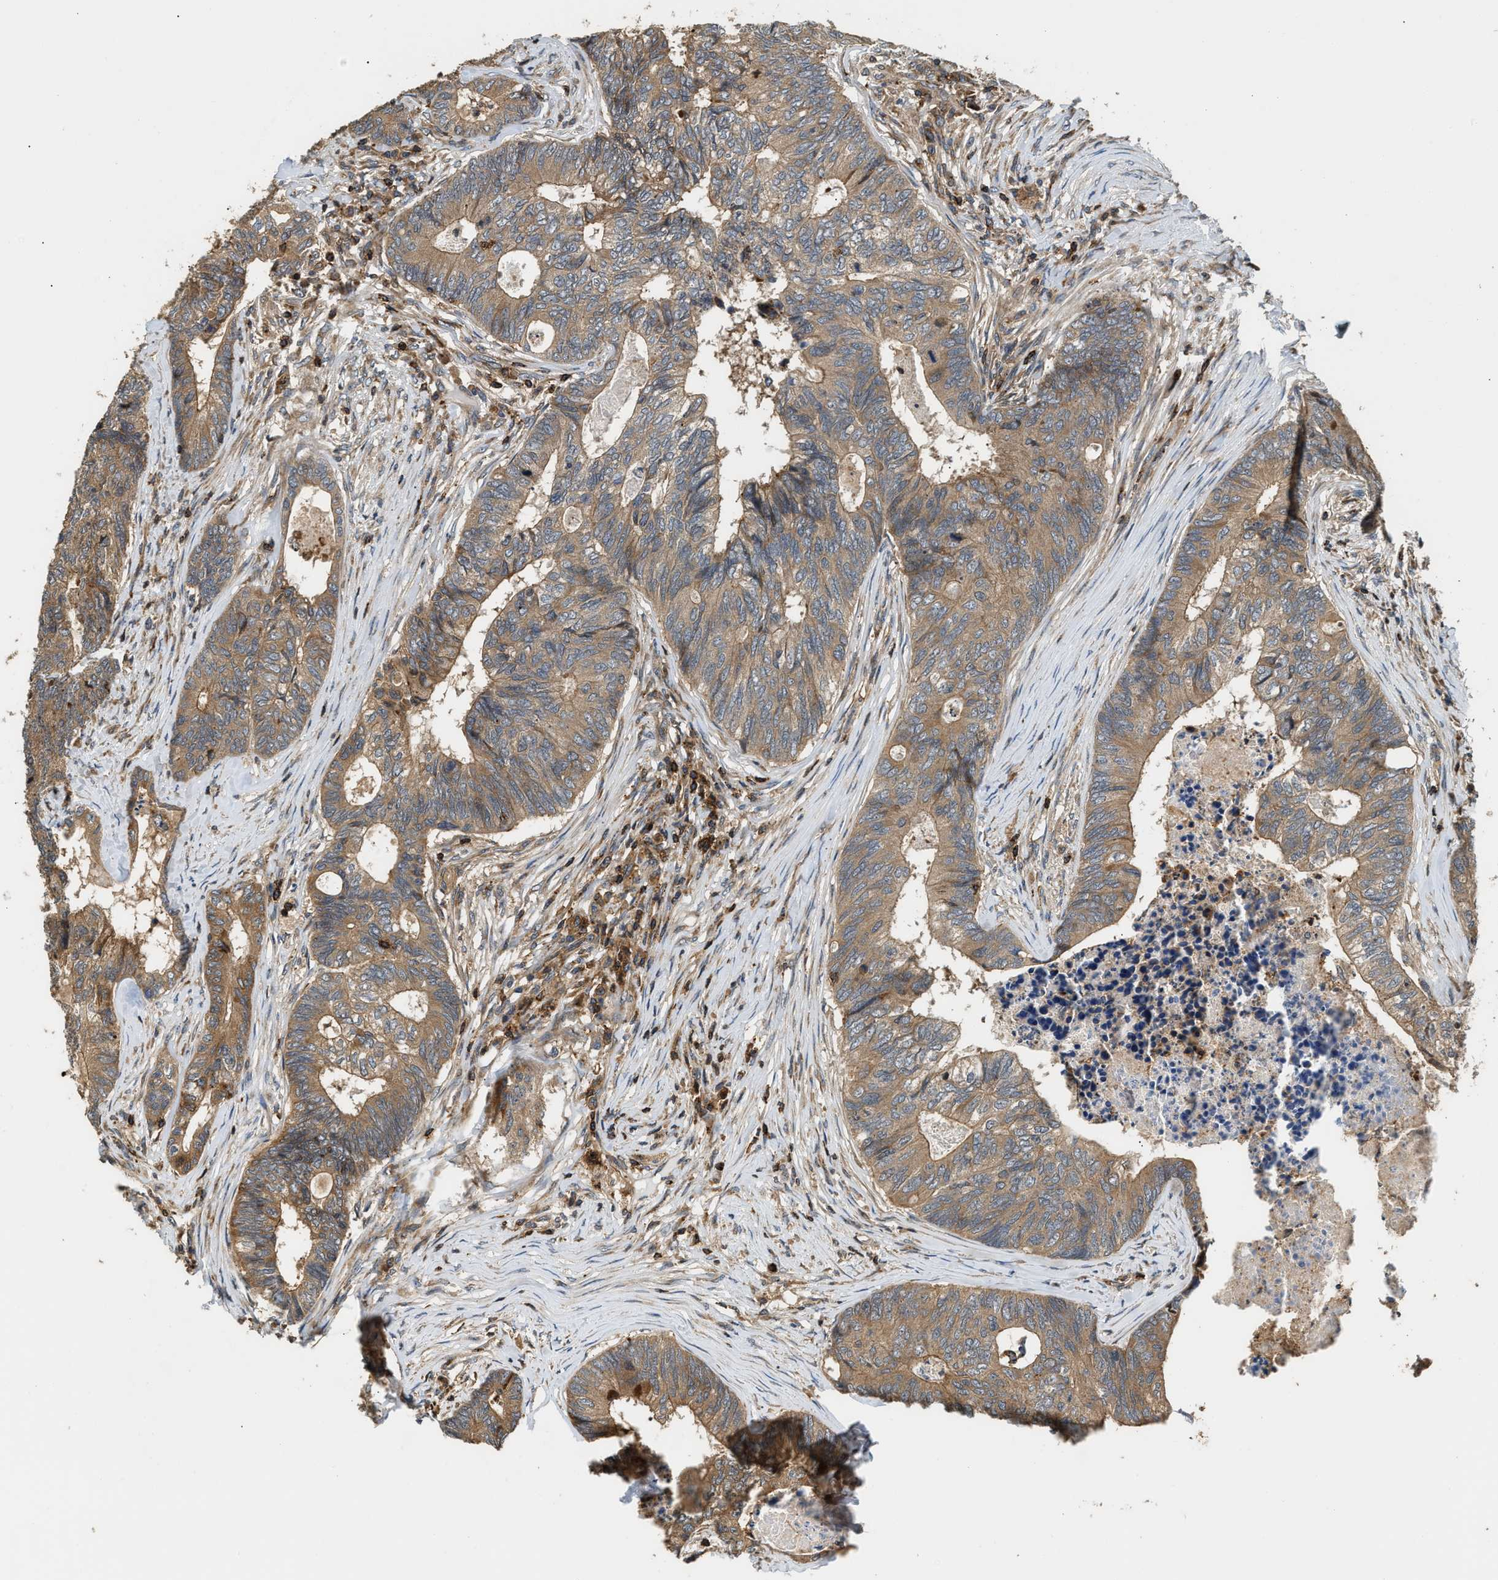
{"staining": {"intensity": "moderate", "quantity": ">75%", "location": "cytoplasmic/membranous"}, "tissue": "colorectal cancer", "cell_type": "Tumor cells", "image_type": "cancer", "snomed": [{"axis": "morphology", "description": "Adenocarcinoma, NOS"}, {"axis": "topography", "description": "Colon"}], "caption": "Adenocarcinoma (colorectal) was stained to show a protein in brown. There is medium levels of moderate cytoplasmic/membranous positivity in about >75% of tumor cells.", "gene": "SNX5", "patient": {"sex": "female", "age": 67}}